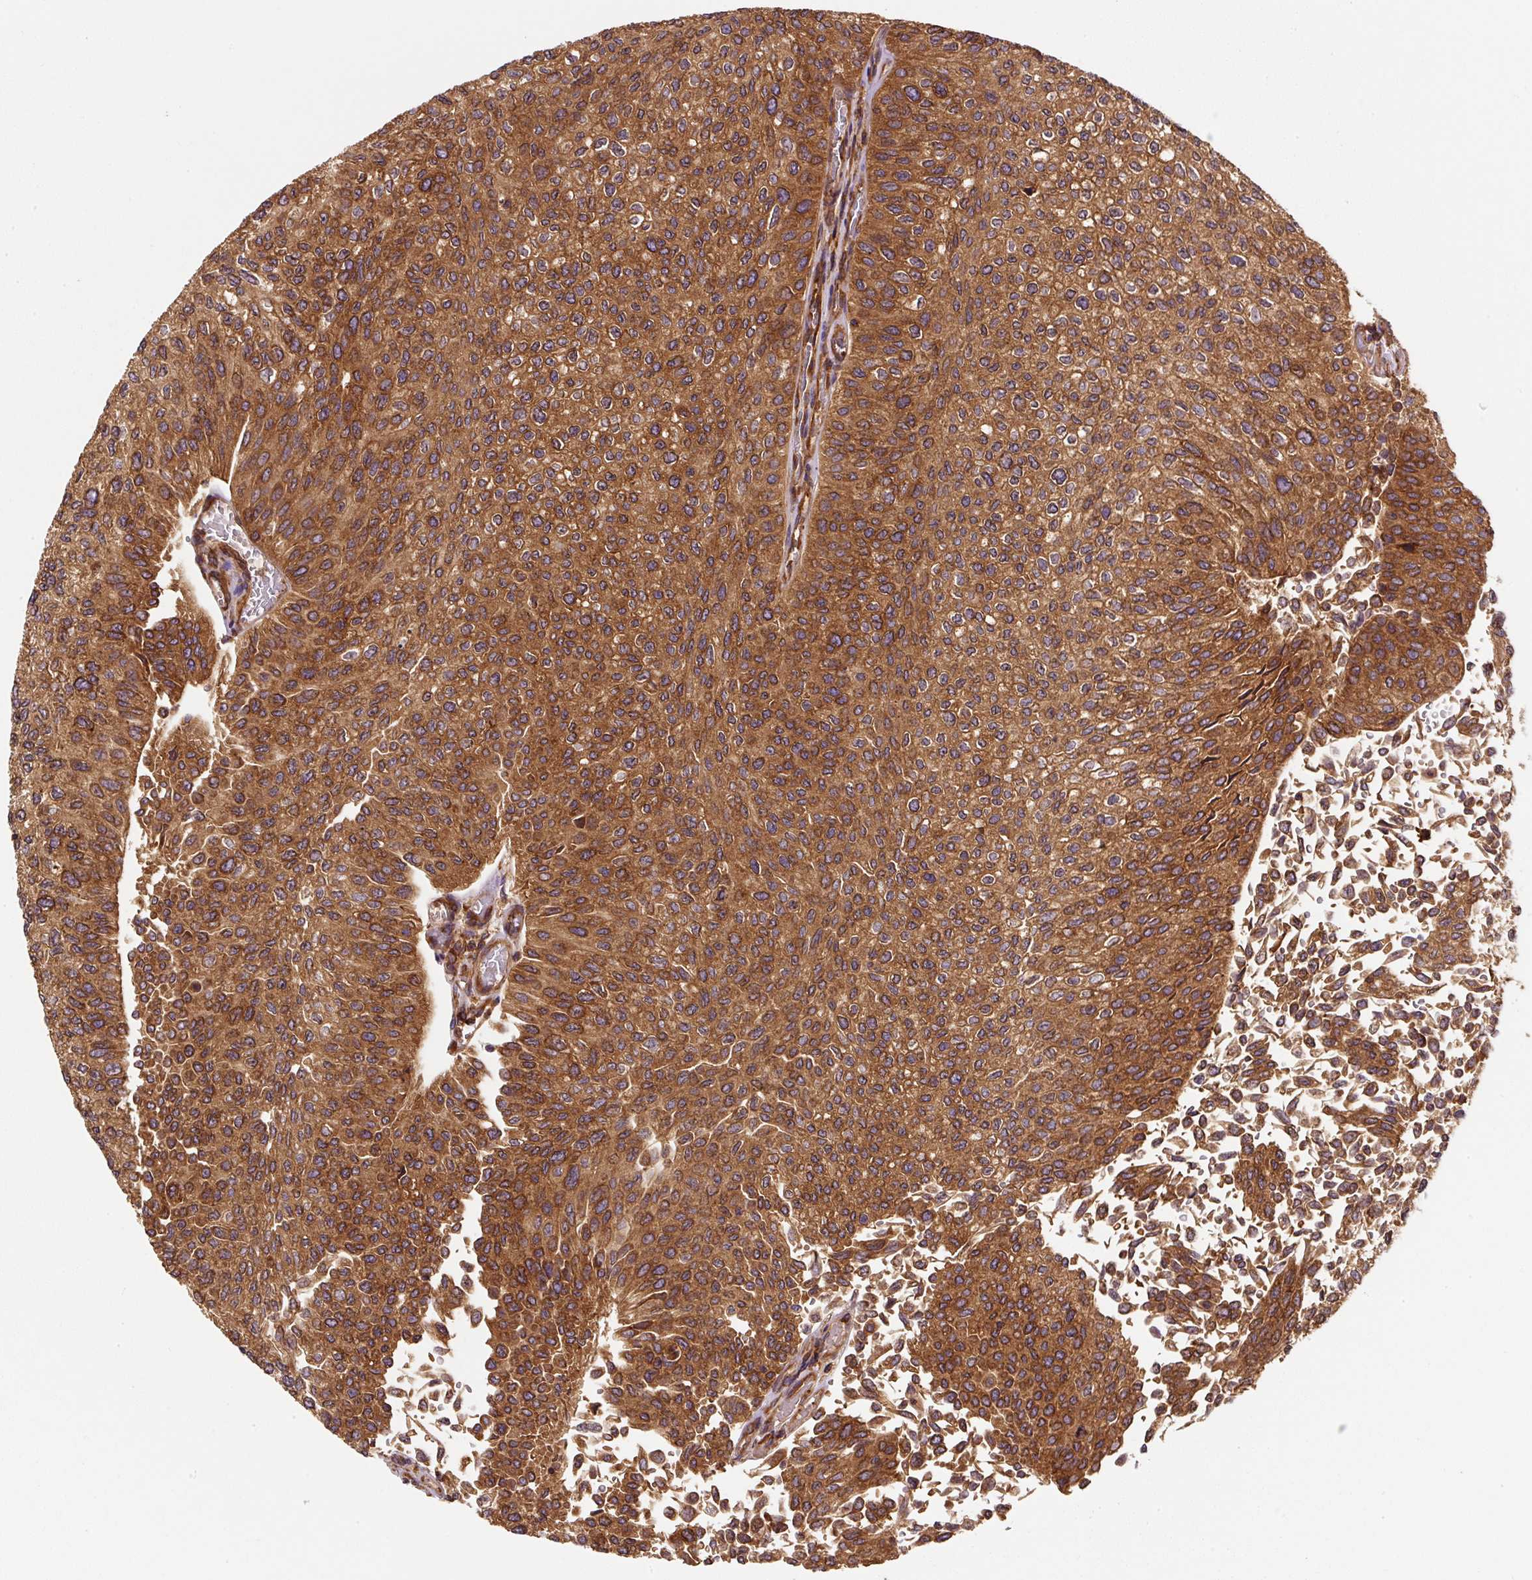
{"staining": {"intensity": "strong", "quantity": ">75%", "location": "cytoplasmic/membranous"}, "tissue": "urothelial cancer", "cell_type": "Tumor cells", "image_type": "cancer", "snomed": [{"axis": "morphology", "description": "Urothelial carcinoma, NOS"}, {"axis": "topography", "description": "Urinary bladder"}], "caption": "The immunohistochemical stain highlights strong cytoplasmic/membranous positivity in tumor cells of transitional cell carcinoma tissue.", "gene": "EIF2S2", "patient": {"sex": "male", "age": 59}}